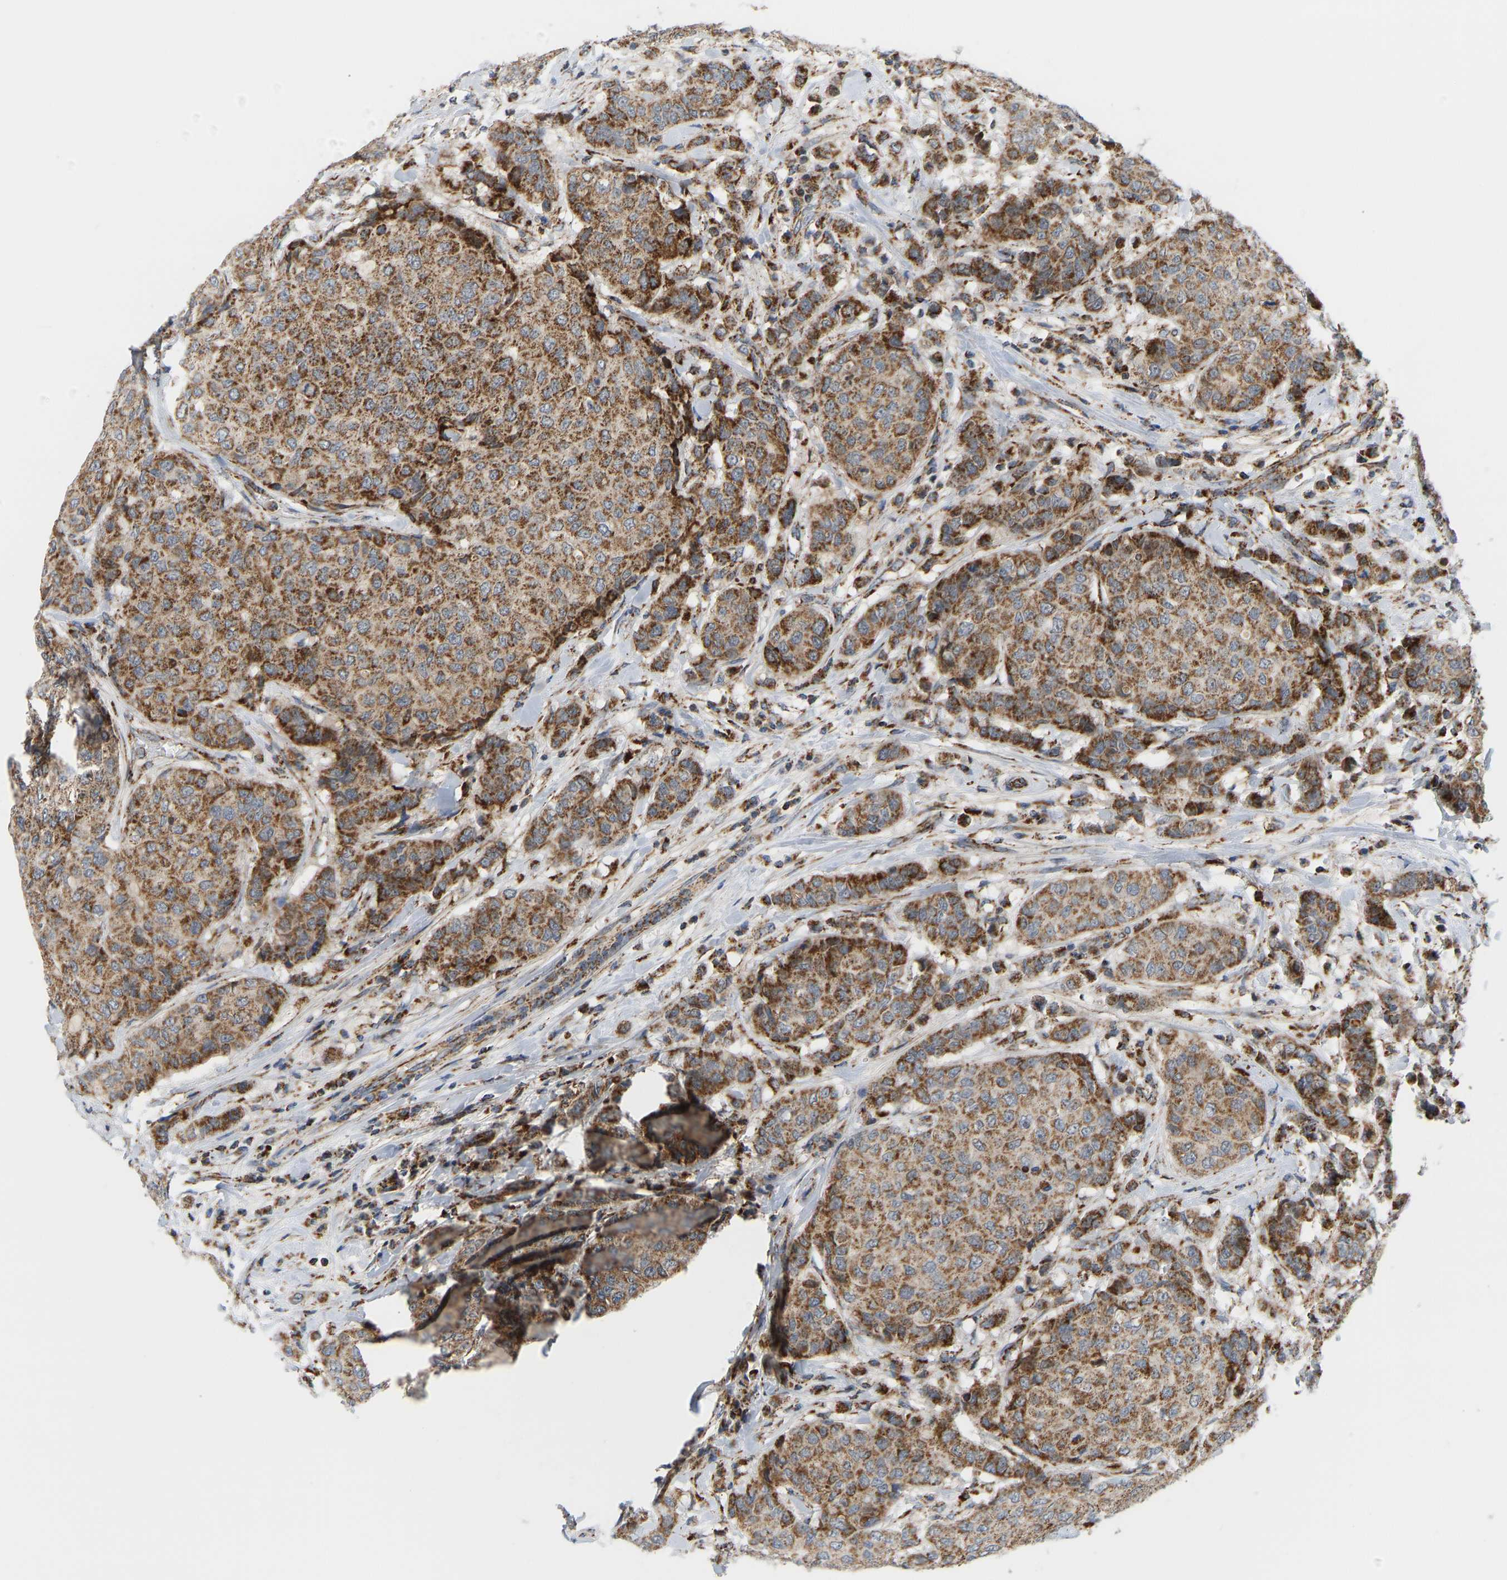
{"staining": {"intensity": "moderate", "quantity": ">75%", "location": "cytoplasmic/membranous"}, "tissue": "breast cancer", "cell_type": "Tumor cells", "image_type": "cancer", "snomed": [{"axis": "morphology", "description": "Duct carcinoma"}, {"axis": "topography", "description": "Breast"}], "caption": "A micrograph of human infiltrating ductal carcinoma (breast) stained for a protein demonstrates moderate cytoplasmic/membranous brown staining in tumor cells.", "gene": "GPSM2", "patient": {"sex": "female", "age": 27}}